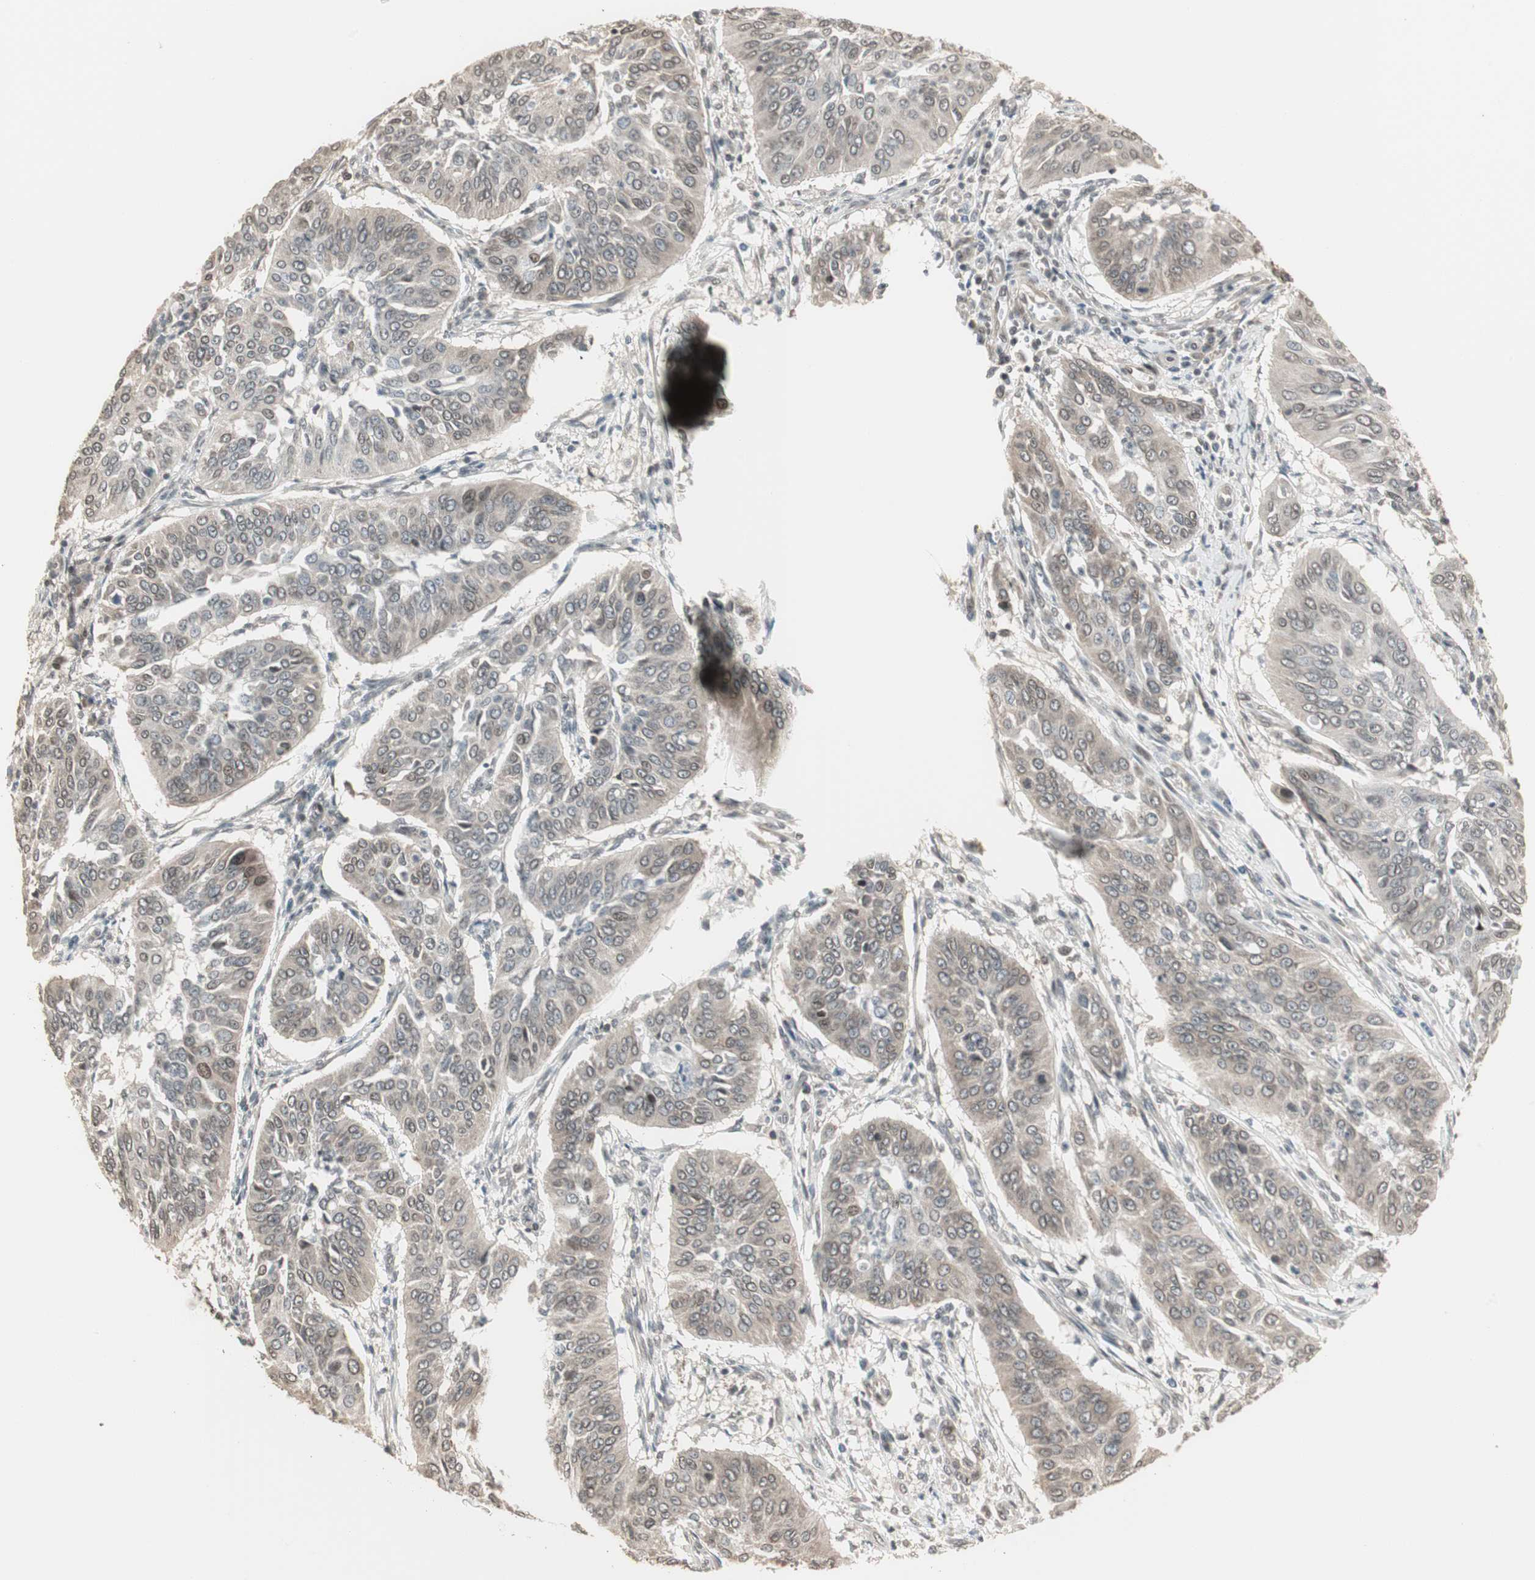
{"staining": {"intensity": "weak", "quantity": ">75%", "location": "cytoplasmic/membranous,nuclear"}, "tissue": "cervical cancer", "cell_type": "Tumor cells", "image_type": "cancer", "snomed": [{"axis": "morphology", "description": "Normal tissue, NOS"}, {"axis": "morphology", "description": "Squamous cell carcinoma, NOS"}, {"axis": "topography", "description": "Cervix"}], "caption": "Protein analysis of cervical cancer tissue reveals weak cytoplasmic/membranous and nuclear expression in about >75% of tumor cells.", "gene": "CBLC", "patient": {"sex": "female", "age": 39}}